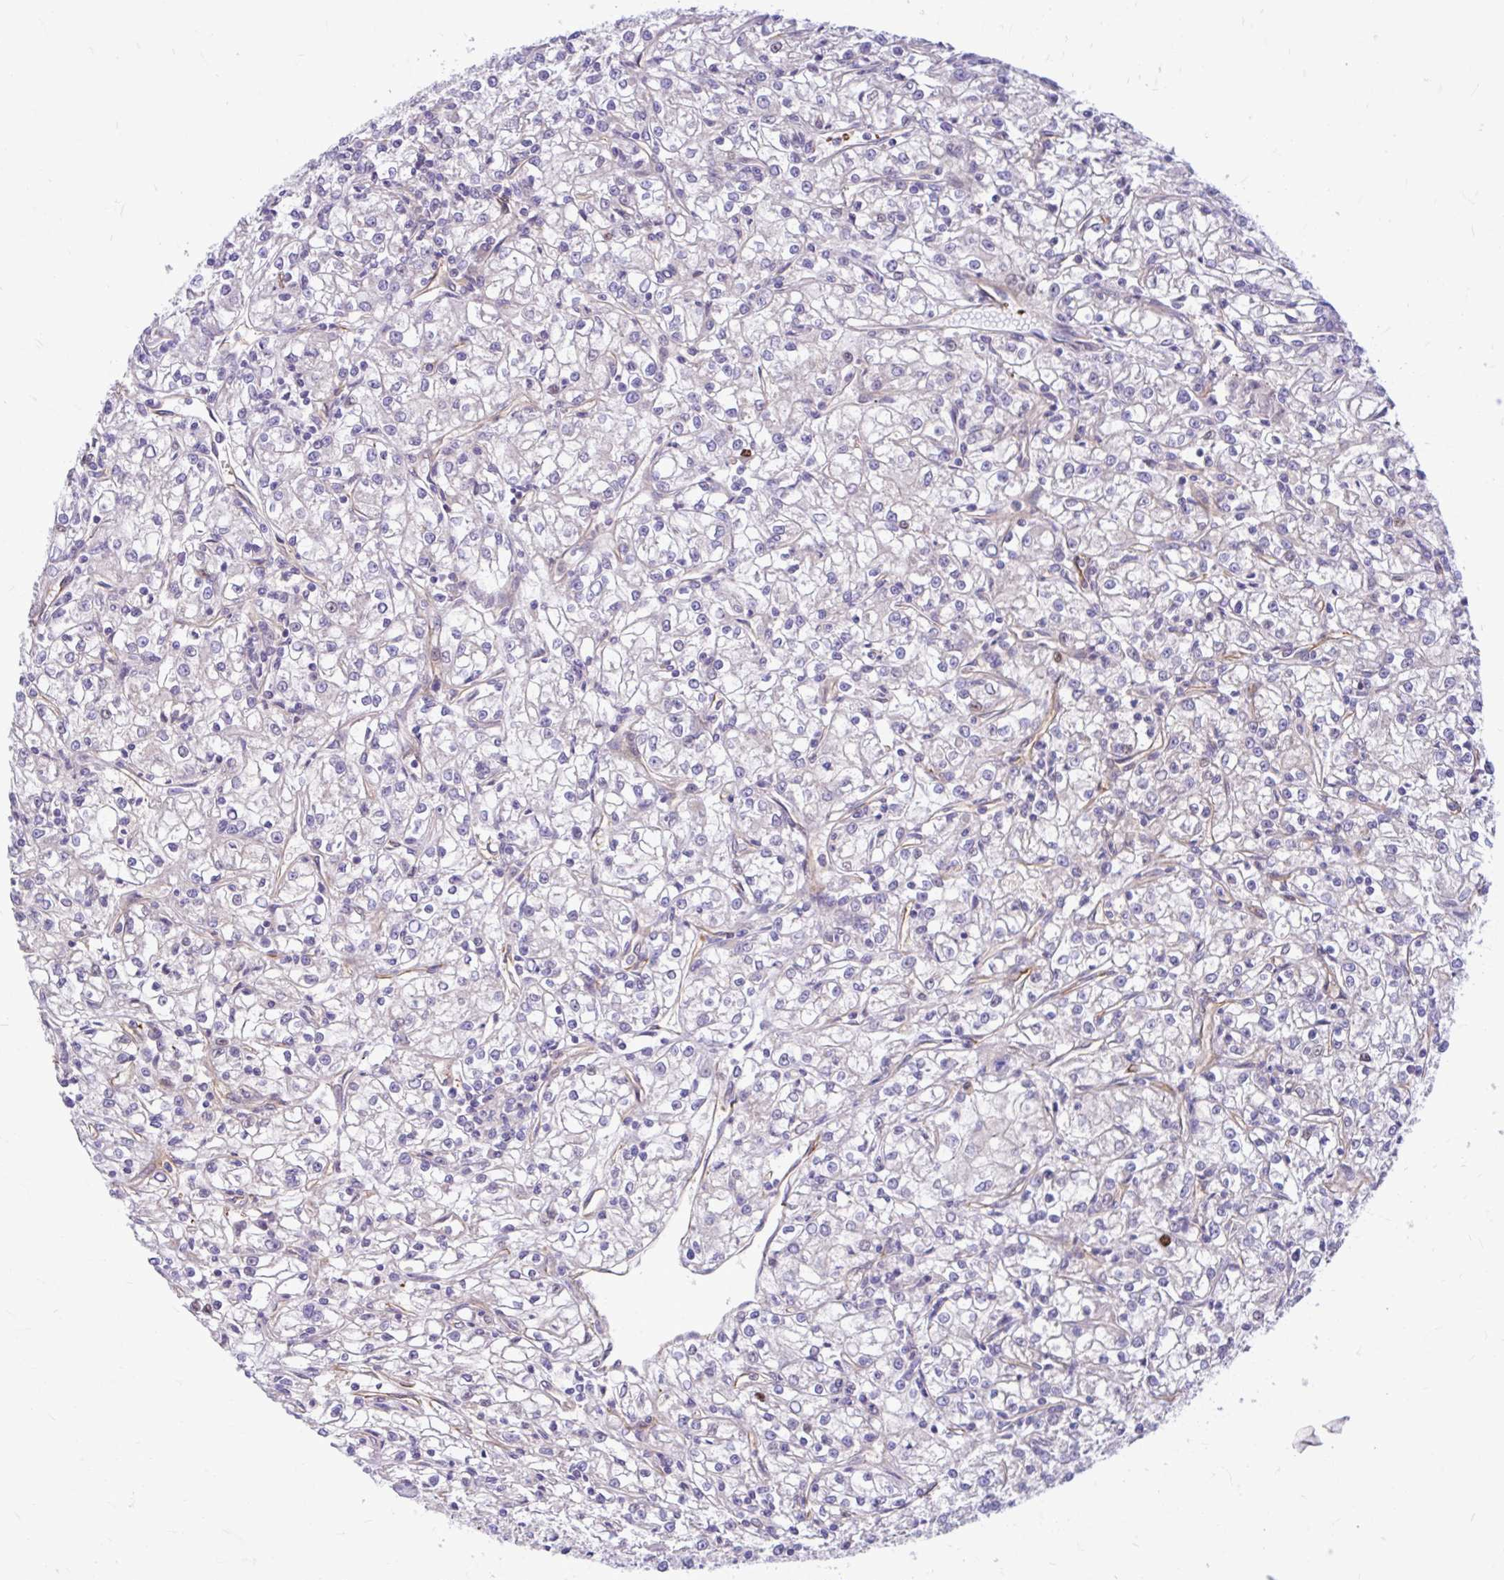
{"staining": {"intensity": "negative", "quantity": "none", "location": "none"}, "tissue": "renal cancer", "cell_type": "Tumor cells", "image_type": "cancer", "snomed": [{"axis": "morphology", "description": "Adenocarcinoma, NOS"}, {"axis": "topography", "description": "Kidney"}], "caption": "IHC of renal cancer (adenocarcinoma) demonstrates no staining in tumor cells.", "gene": "ESPNL", "patient": {"sex": "female", "age": 59}}